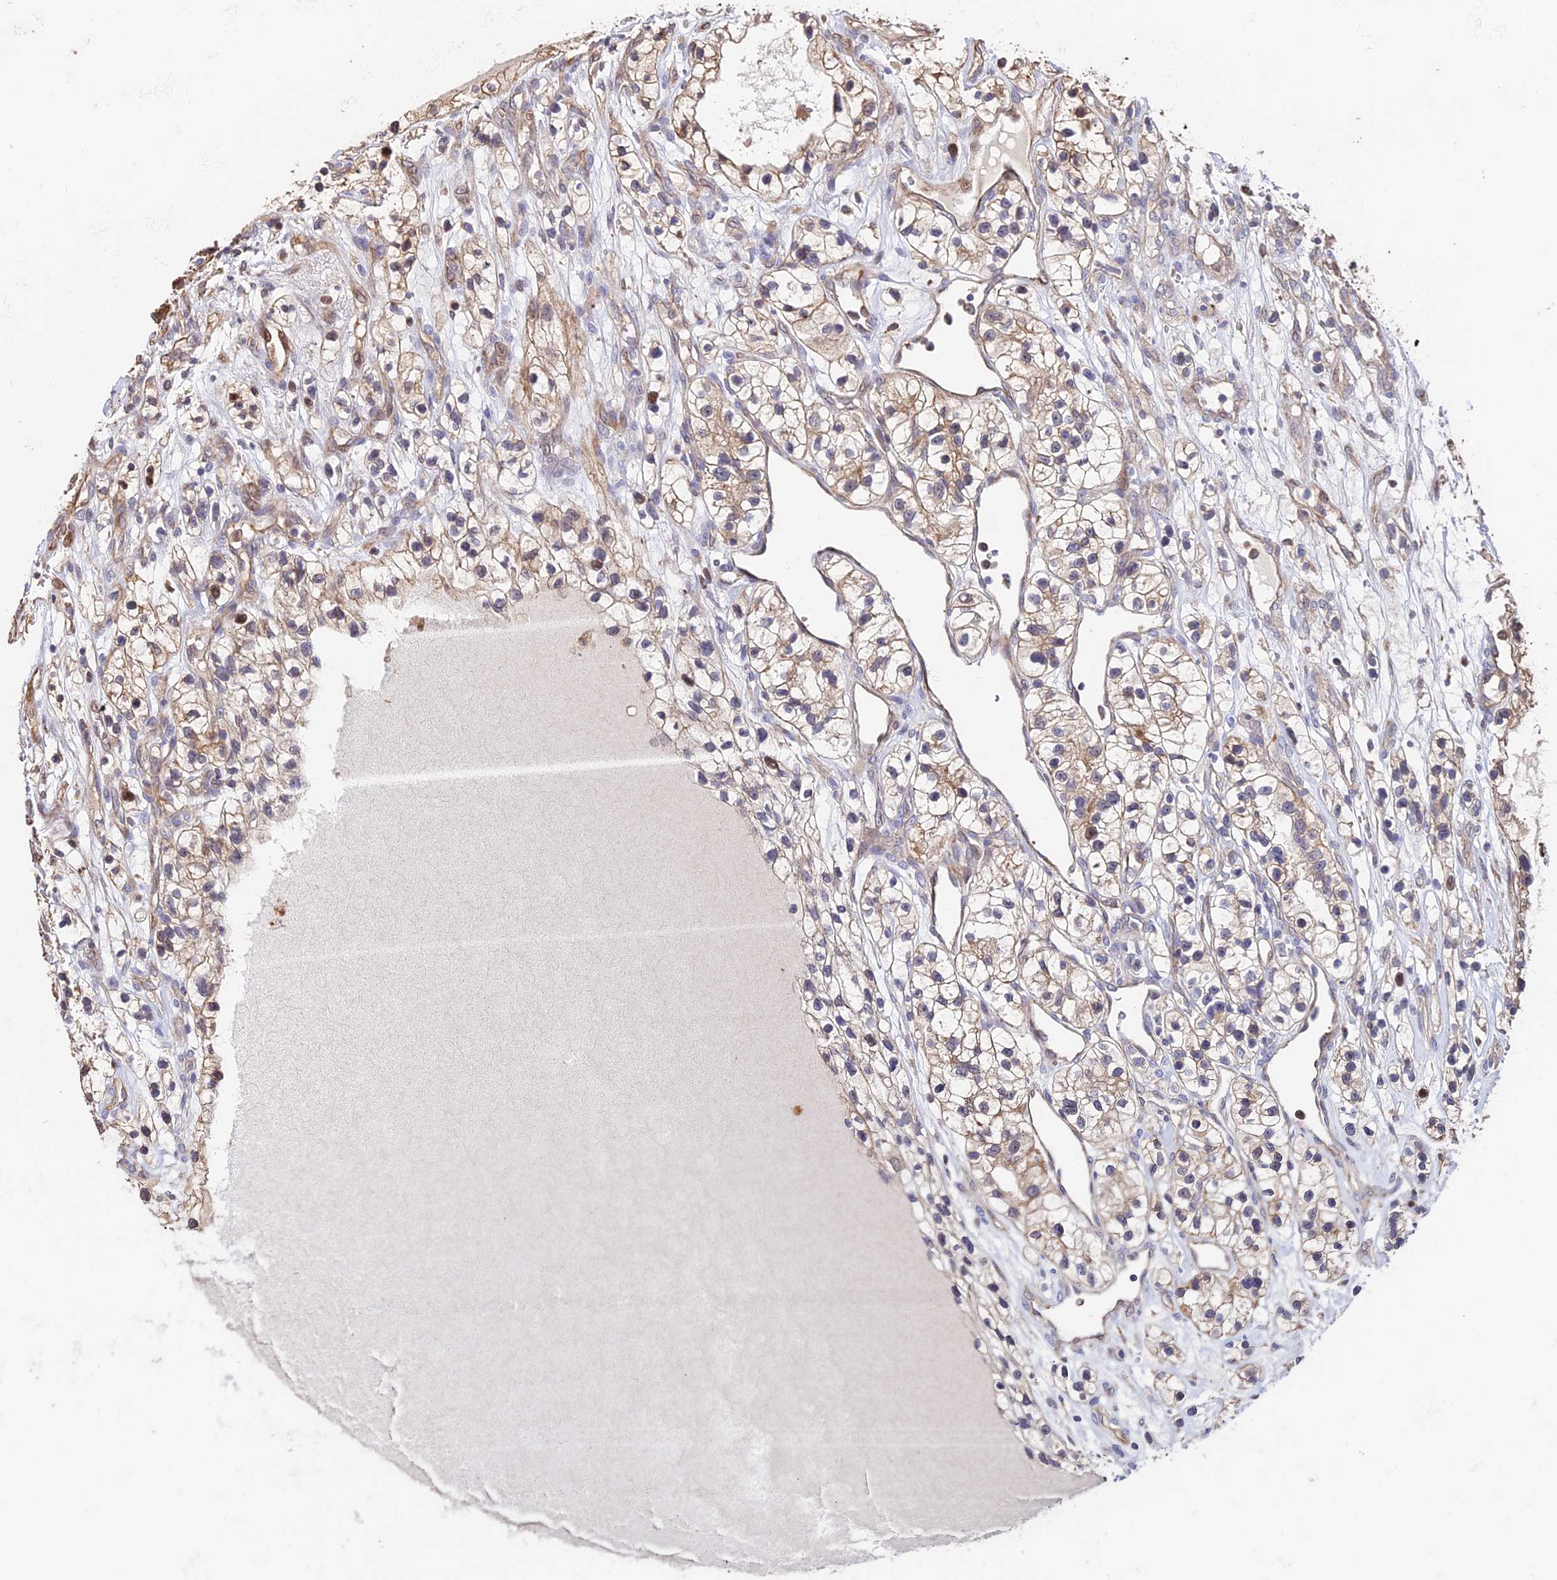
{"staining": {"intensity": "weak", "quantity": ">75%", "location": "cytoplasmic/membranous"}, "tissue": "renal cancer", "cell_type": "Tumor cells", "image_type": "cancer", "snomed": [{"axis": "morphology", "description": "Adenocarcinoma, NOS"}, {"axis": "topography", "description": "Kidney"}], "caption": "This is an image of immunohistochemistry (IHC) staining of renal cancer (adenocarcinoma), which shows weak expression in the cytoplasmic/membranous of tumor cells.", "gene": "ACTR5", "patient": {"sex": "female", "age": 57}}